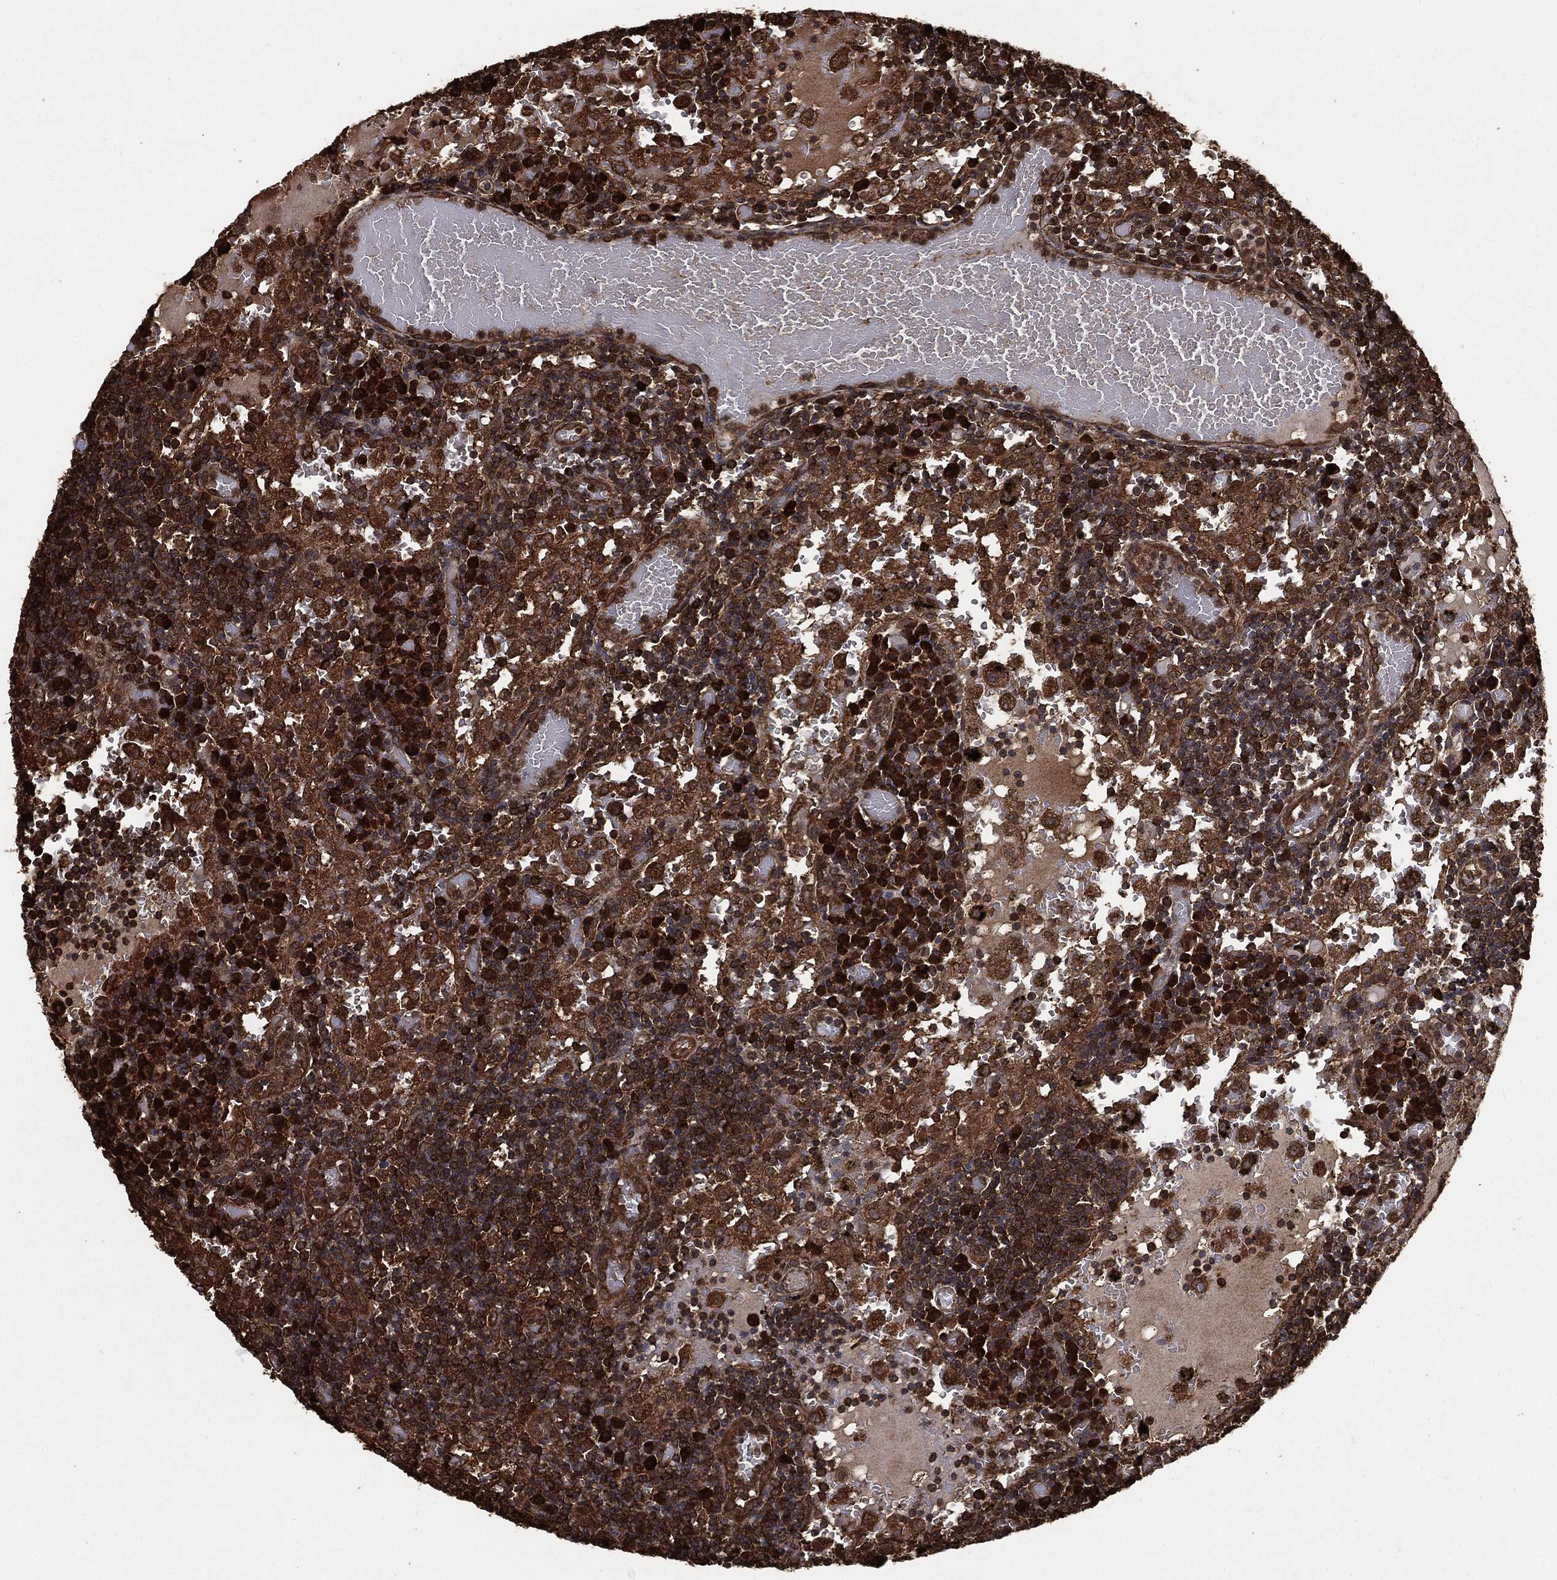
{"staining": {"intensity": "moderate", "quantity": ">75%", "location": "cytoplasmic/membranous"}, "tissue": "lymph node", "cell_type": "Germinal center cells", "image_type": "normal", "snomed": [{"axis": "morphology", "description": "Normal tissue, NOS"}, {"axis": "topography", "description": "Lymph node"}], "caption": "High-power microscopy captured an IHC image of normal lymph node, revealing moderate cytoplasmic/membranous expression in approximately >75% of germinal center cells.", "gene": "NME1", "patient": {"sex": "male", "age": 62}}